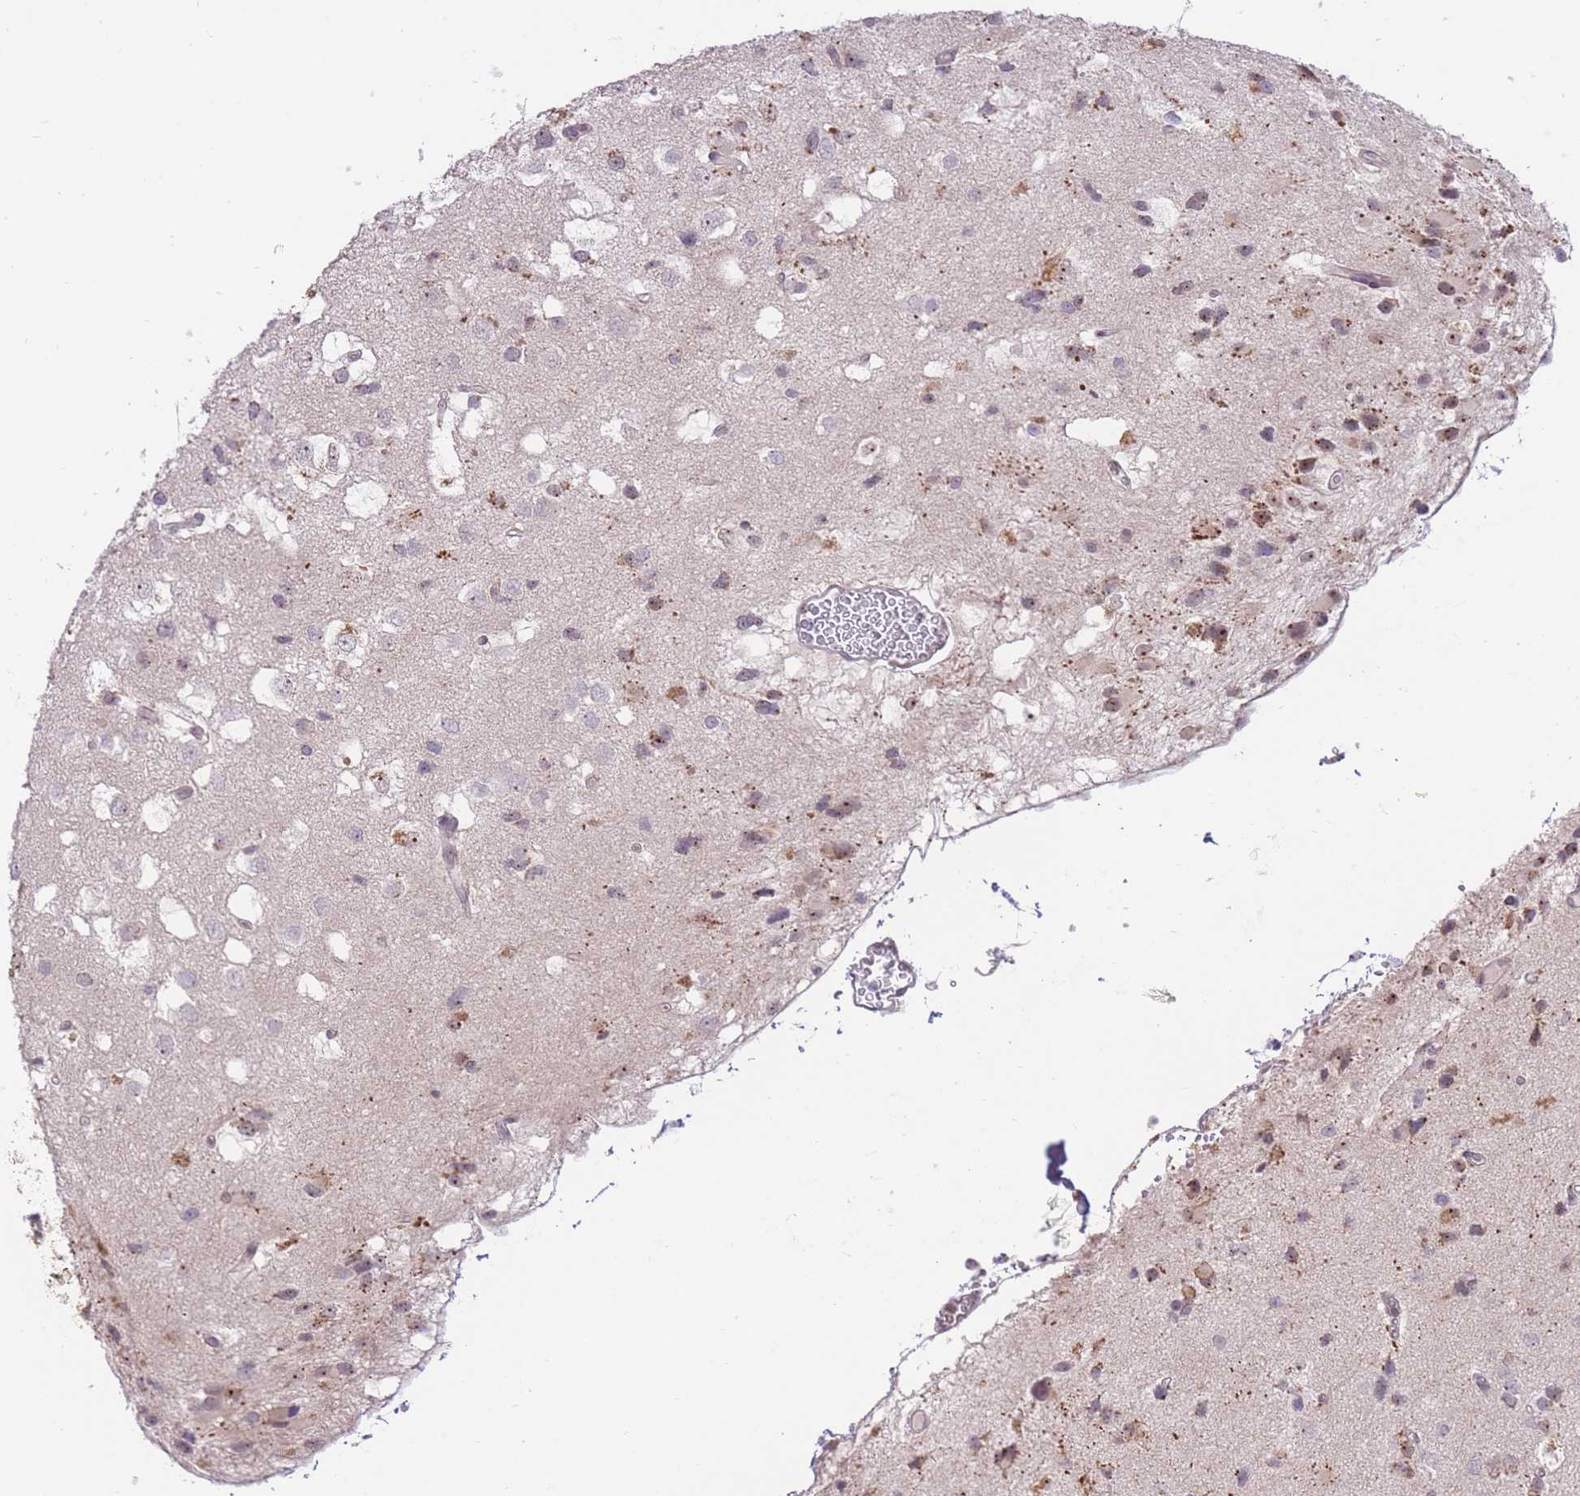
{"staining": {"intensity": "moderate", "quantity": "<25%", "location": "cytoplasmic/membranous,nuclear"}, "tissue": "glioma", "cell_type": "Tumor cells", "image_type": "cancer", "snomed": [{"axis": "morphology", "description": "Glioma, malignant, High grade"}, {"axis": "topography", "description": "Brain"}], "caption": "IHC histopathology image of neoplastic tissue: human glioma stained using IHC exhibits low levels of moderate protein expression localized specifically in the cytoplasmic/membranous and nuclear of tumor cells, appearing as a cytoplasmic/membranous and nuclear brown color.", "gene": "MCIDAS", "patient": {"sex": "male", "age": 53}}